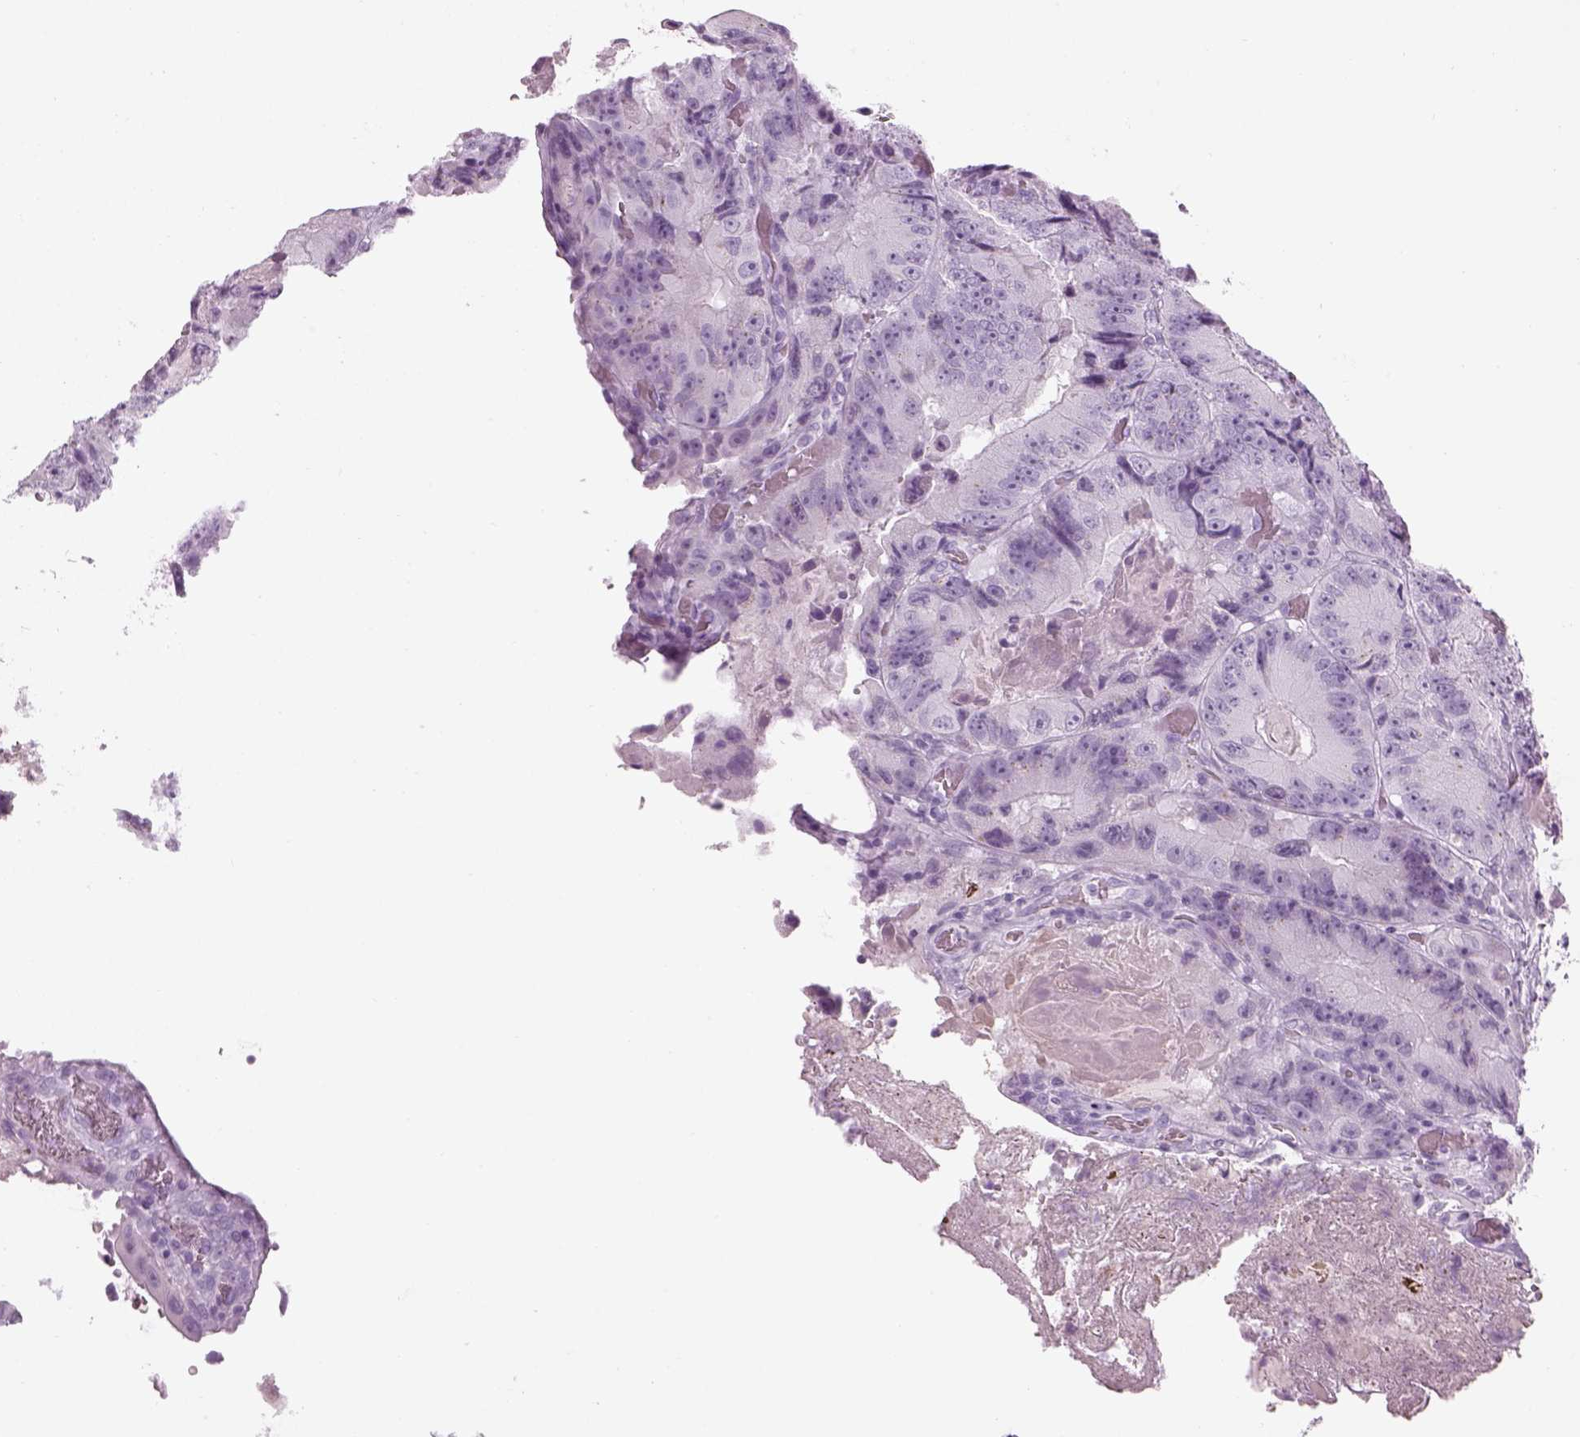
{"staining": {"intensity": "negative", "quantity": "none", "location": "none"}, "tissue": "colorectal cancer", "cell_type": "Tumor cells", "image_type": "cancer", "snomed": [{"axis": "morphology", "description": "Adenocarcinoma, NOS"}, {"axis": "topography", "description": "Colon"}], "caption": "A high-resolution photomicrograph shows IHC staining of colorectal adenocarcinoma, which reveals no significant expression in tumor cells. (Brightfield microscopy of DAB (3,3'-diaminobenzidine) IHC at high magnification).", "gene": "SAG", "patient": {"sex": "female", "age": 86}}